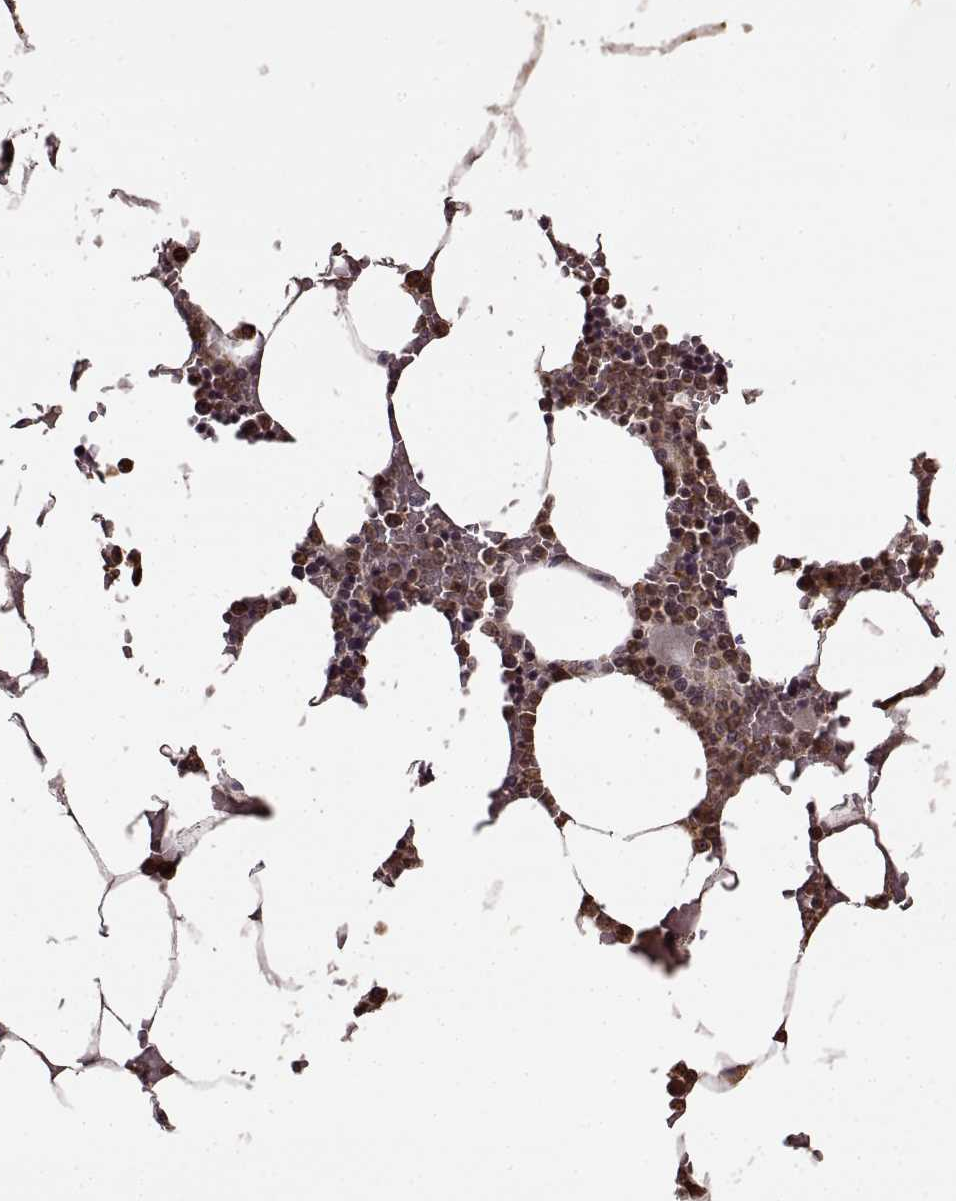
{"staining": {"intensity": "moderate", "quantity": "25%-75%", "location": "cytoplasmic/membranous,nuclear"}, "tissue": "bone marrow", "cell_type": "Hematopoietic cells", "image_type": "normal", "snomed": [{"axis": "morphology", "description": "Normal tissue, NOS"}, {"axis": "topography", "description": "Bone marrow"}], "caption": "Immunohistochemistry image of benign bone marrow stained for a protein (brown), which exhibits medium levels of moderate cytoplasmic/membranous,nuclear positivity in about 25%-75% of hematopoietic cells.", "gene": "TRMU", "patient": {"sex": "female", "age": 52}}